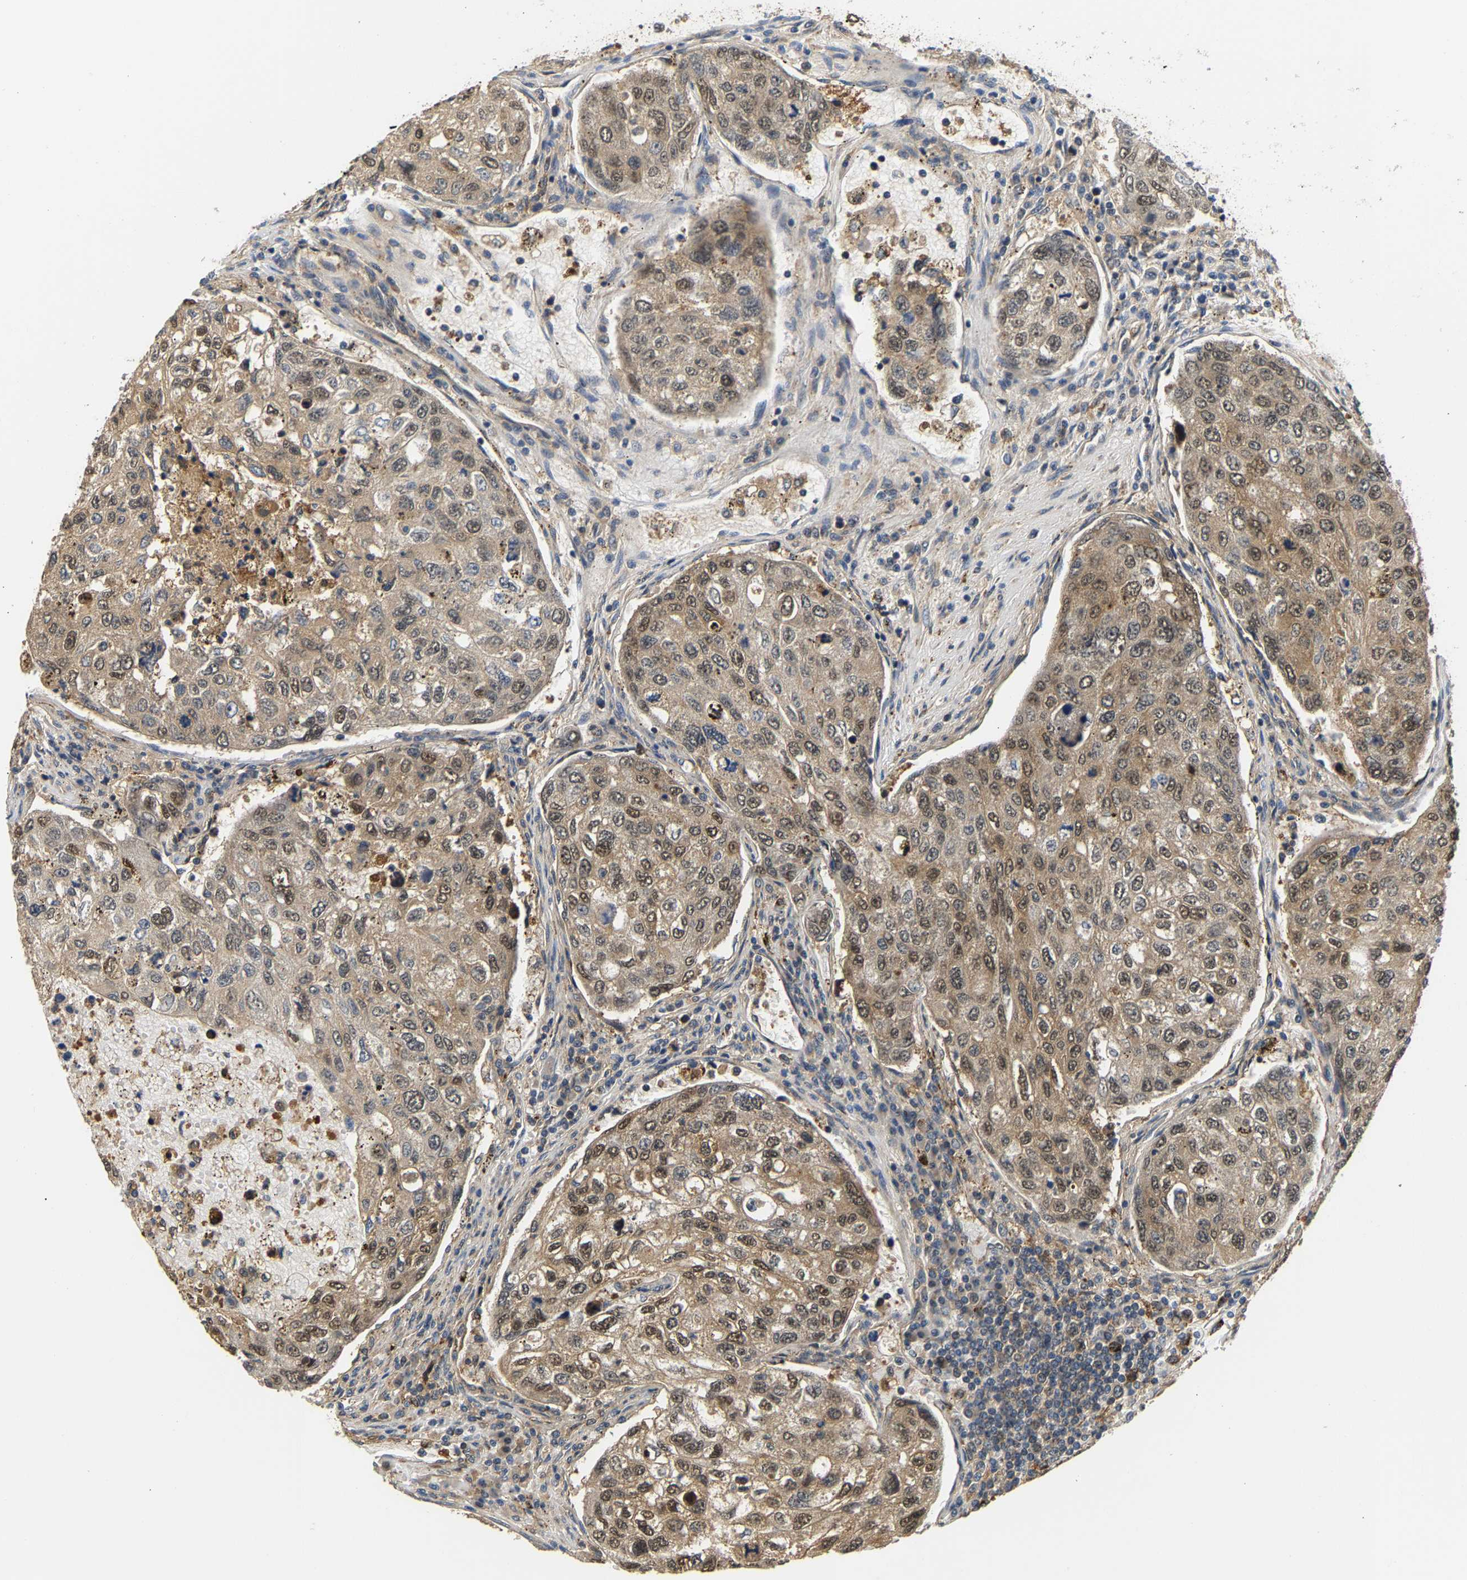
{"staining": {"intensity": "moderate", "quantity": ">75%", "location": "cytoplasmic/membranous,nuclear"}, "tissue": "urothelial cancer", "cell_type": "Tumor cells", "image_type": "cancer", "snomed": [{"axis": "morphology", "description": "Urothelial carcinoma, High grade"}, {"axis": "topography", "description": "Lymph node"}, {"axis": "topography", "description": "Urinary bladder"}], "caption": "Urothelial cancer stained with immunohistochemistry reveals moderate cytoplasmic/membranous and nuclear staining in approximately >75% of tumor cells. Using DAB (brown) and hematoxylin (blue) stains, captured at high magnification using brightfield microscopy.", "gene": "LARP6", "patient": {"sex": "male", "age": 51}}